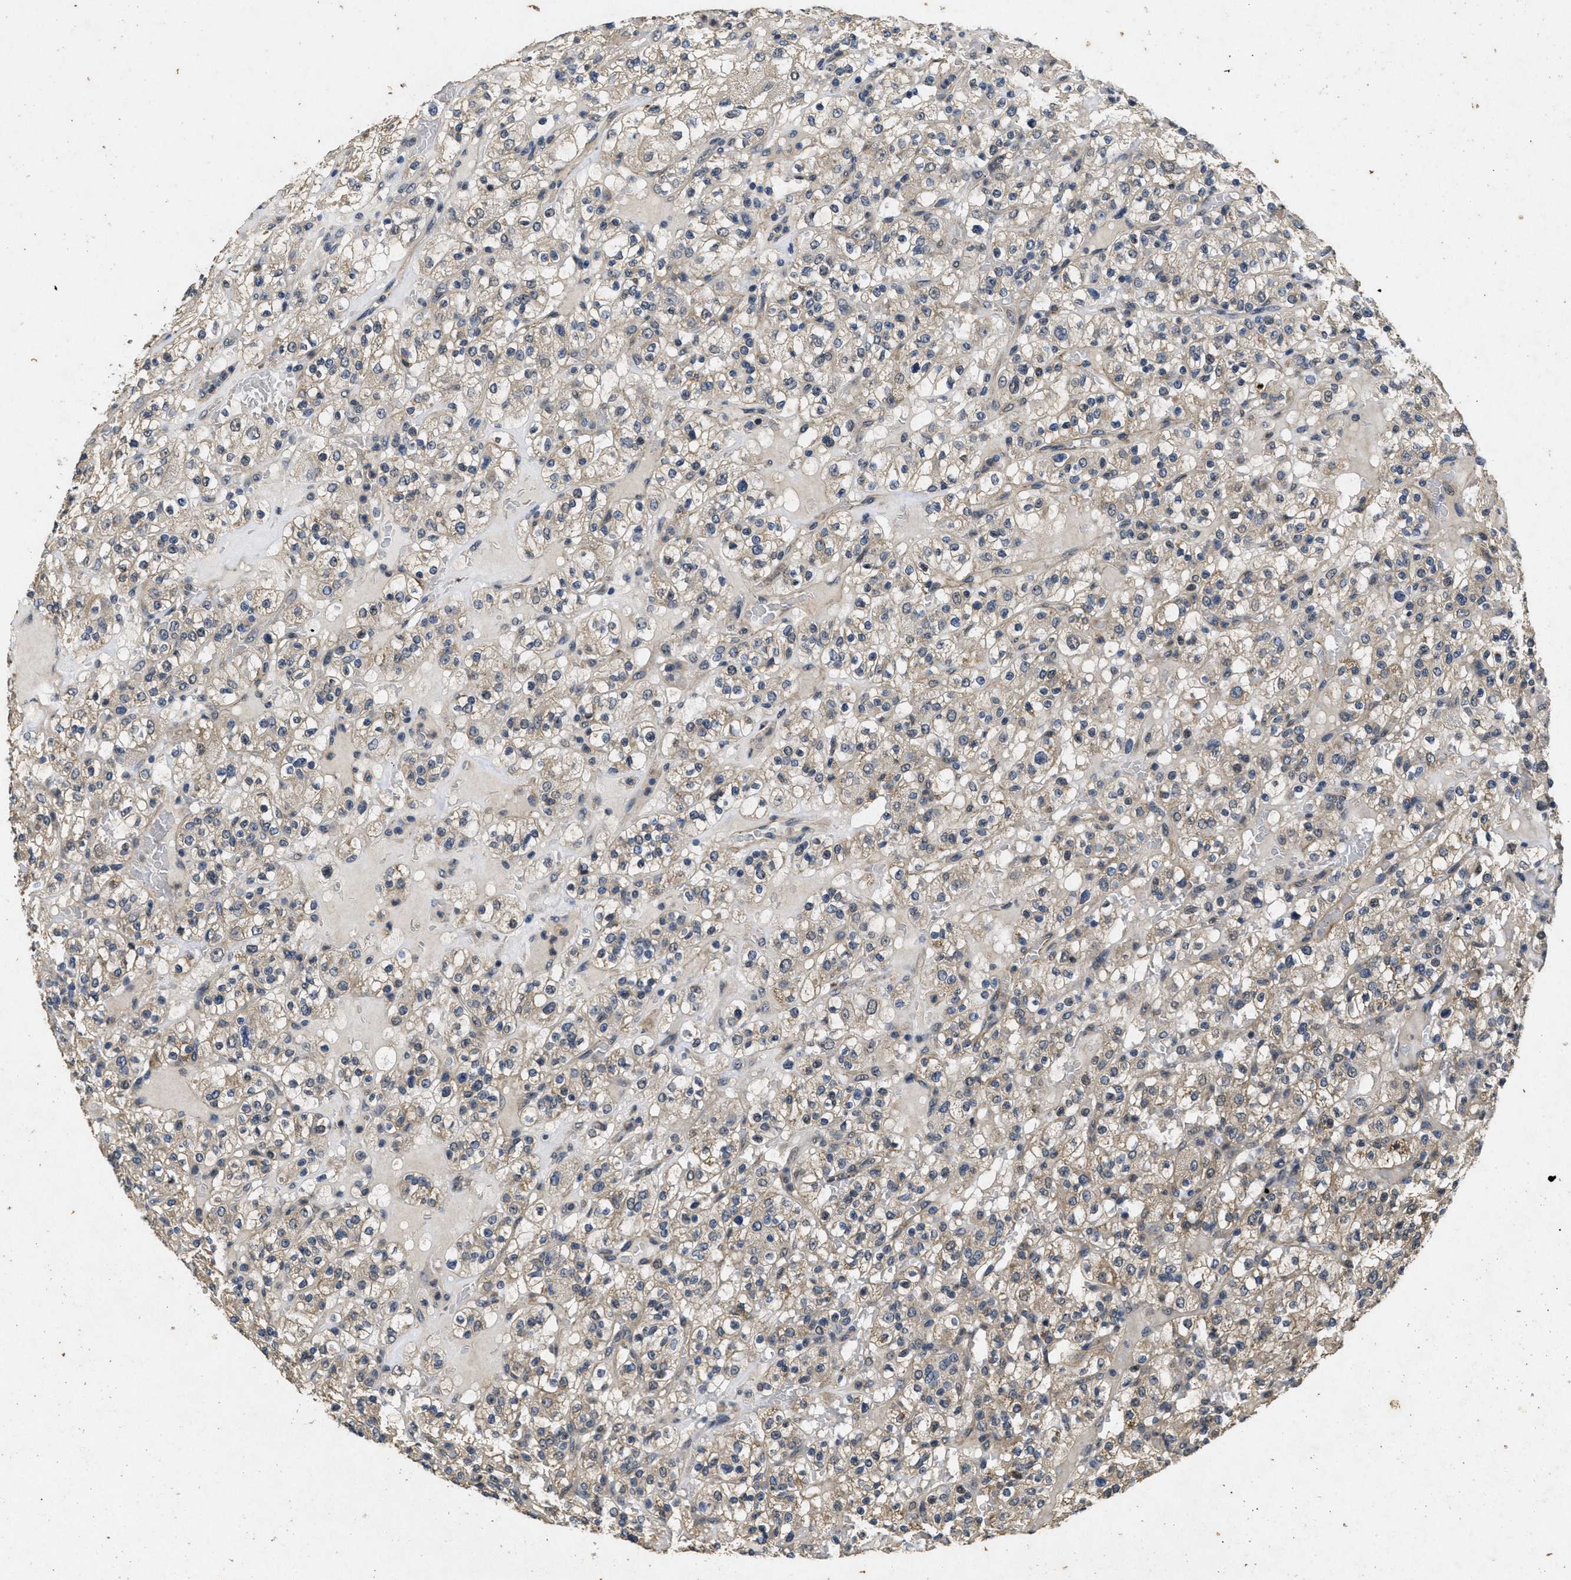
{"staining": {"intensity": "moderate", "quantity": ">75%", "location": "cytoplasmic/membranous"}, "tissue": "renal cancer", "cell_type": "Tumor cells", "image_type": "cancer", "snomed": [{"axis": "morphology", "description": "Normal tissue, NOS"}, {"axis": "morphology", "description": "Adenocarcinoma, NOS"}, {"axis": "topography", "description": "Kidney"}], "caption": "Tumor cells show medium levels of moderate cytoplasmic/membranous positivity in approximately >75% of cells in human renal cancer. The staining is performed using DAB brown chromogen to label protein expression. The nuclei are counter-stained blue using hematoxylin.", "gene": "PAPOLG", "patient": {"sex": "female", "age": 72}}